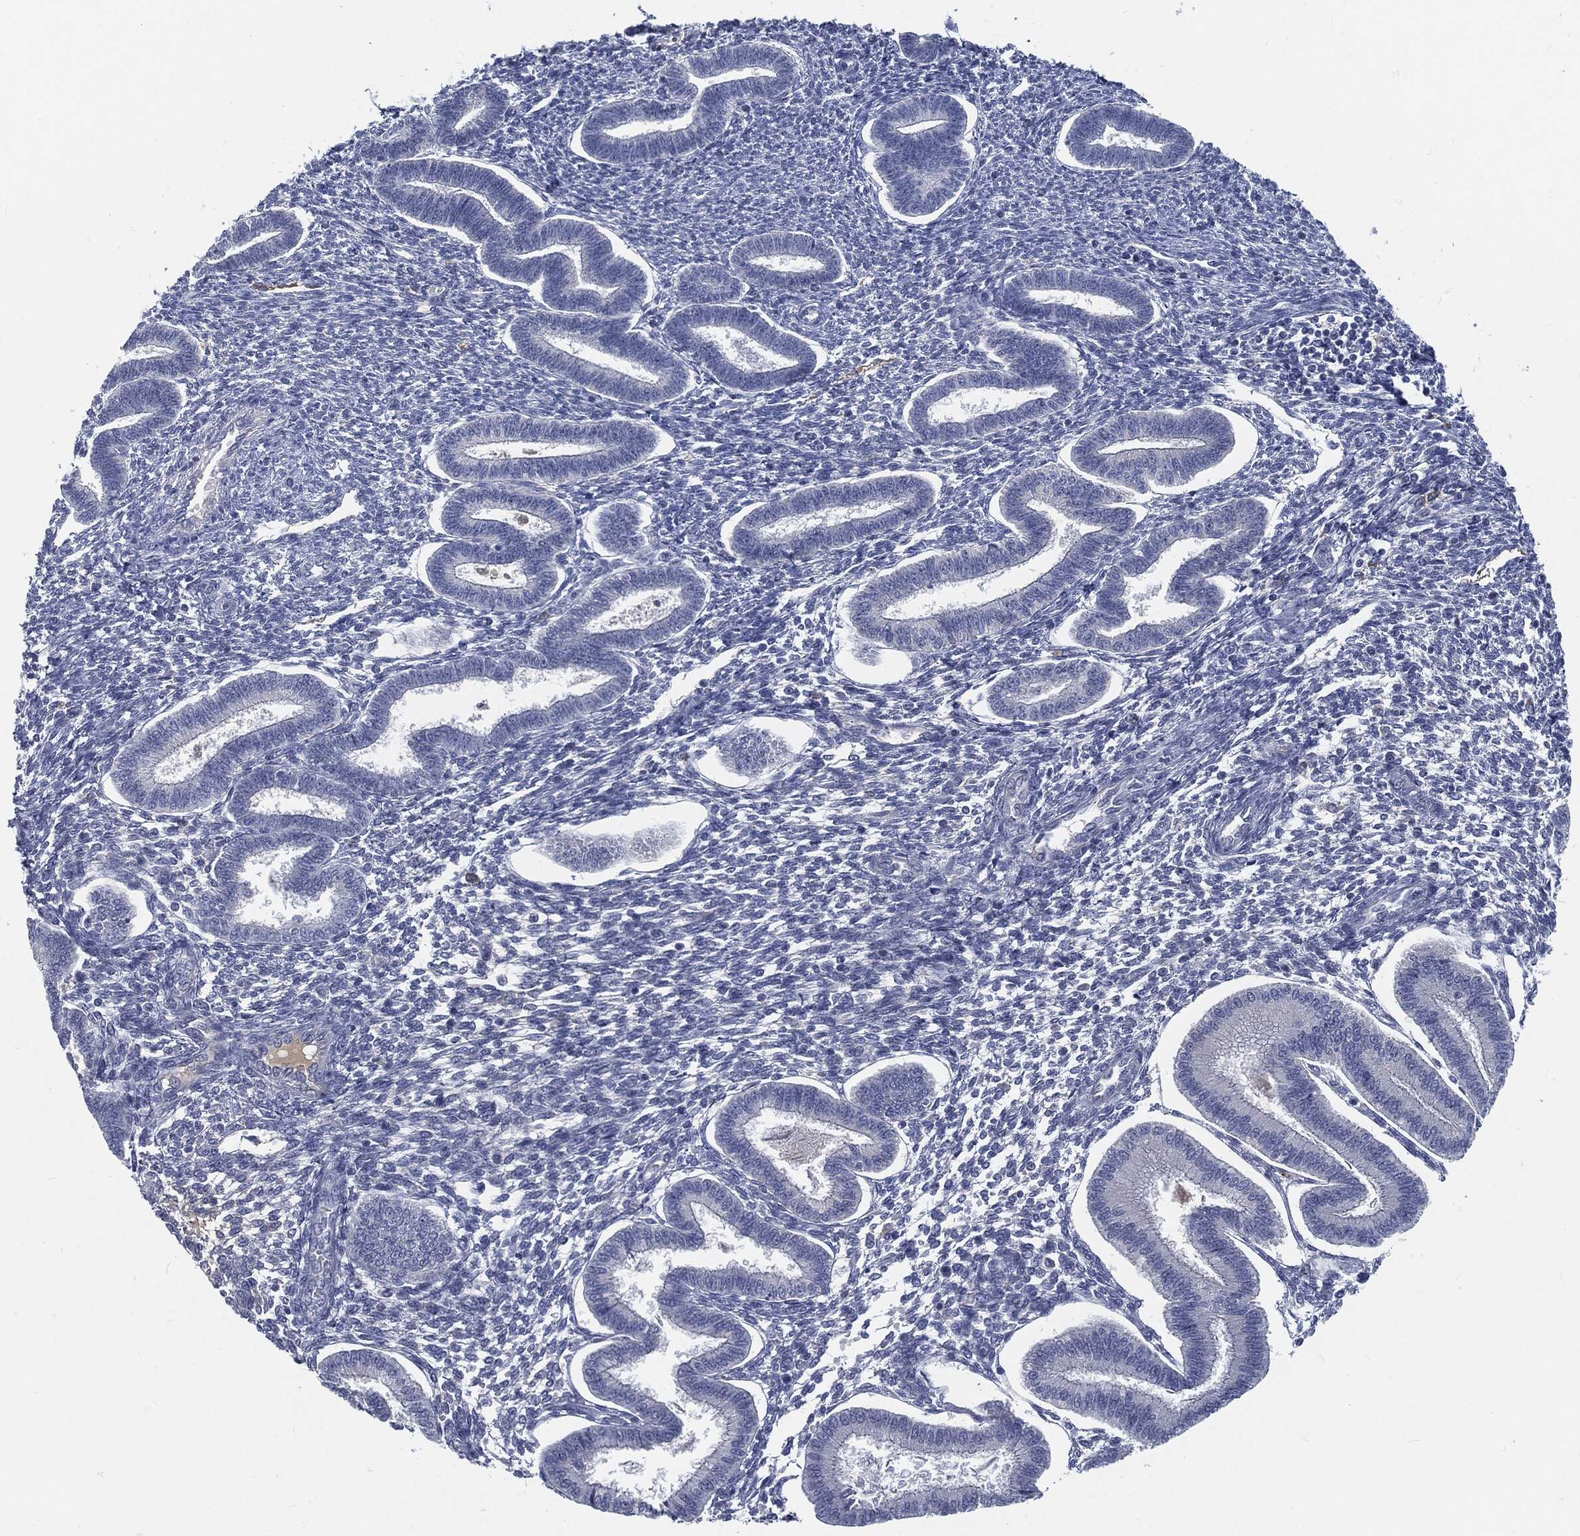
{"staining": {"intensity": "negative", "quantity": "none", "location": "none"}, "tissue": "endometrium", "cell_type": "Cells in endometrial stroma", "image_type": "normal", "snomed": [{"axis": "morphology", "description": "Normal tissue, NOS"}, {"axis": "topography", "description": "Endometrium"}], "caption": "An immunohistochemistry (IHC) histopathology image of benign endometrium is shown. There is no staining in cells in endometrial stroma of endometrium.", "gene": "MST1", "patient": {"sex": "female", "age": 43}}